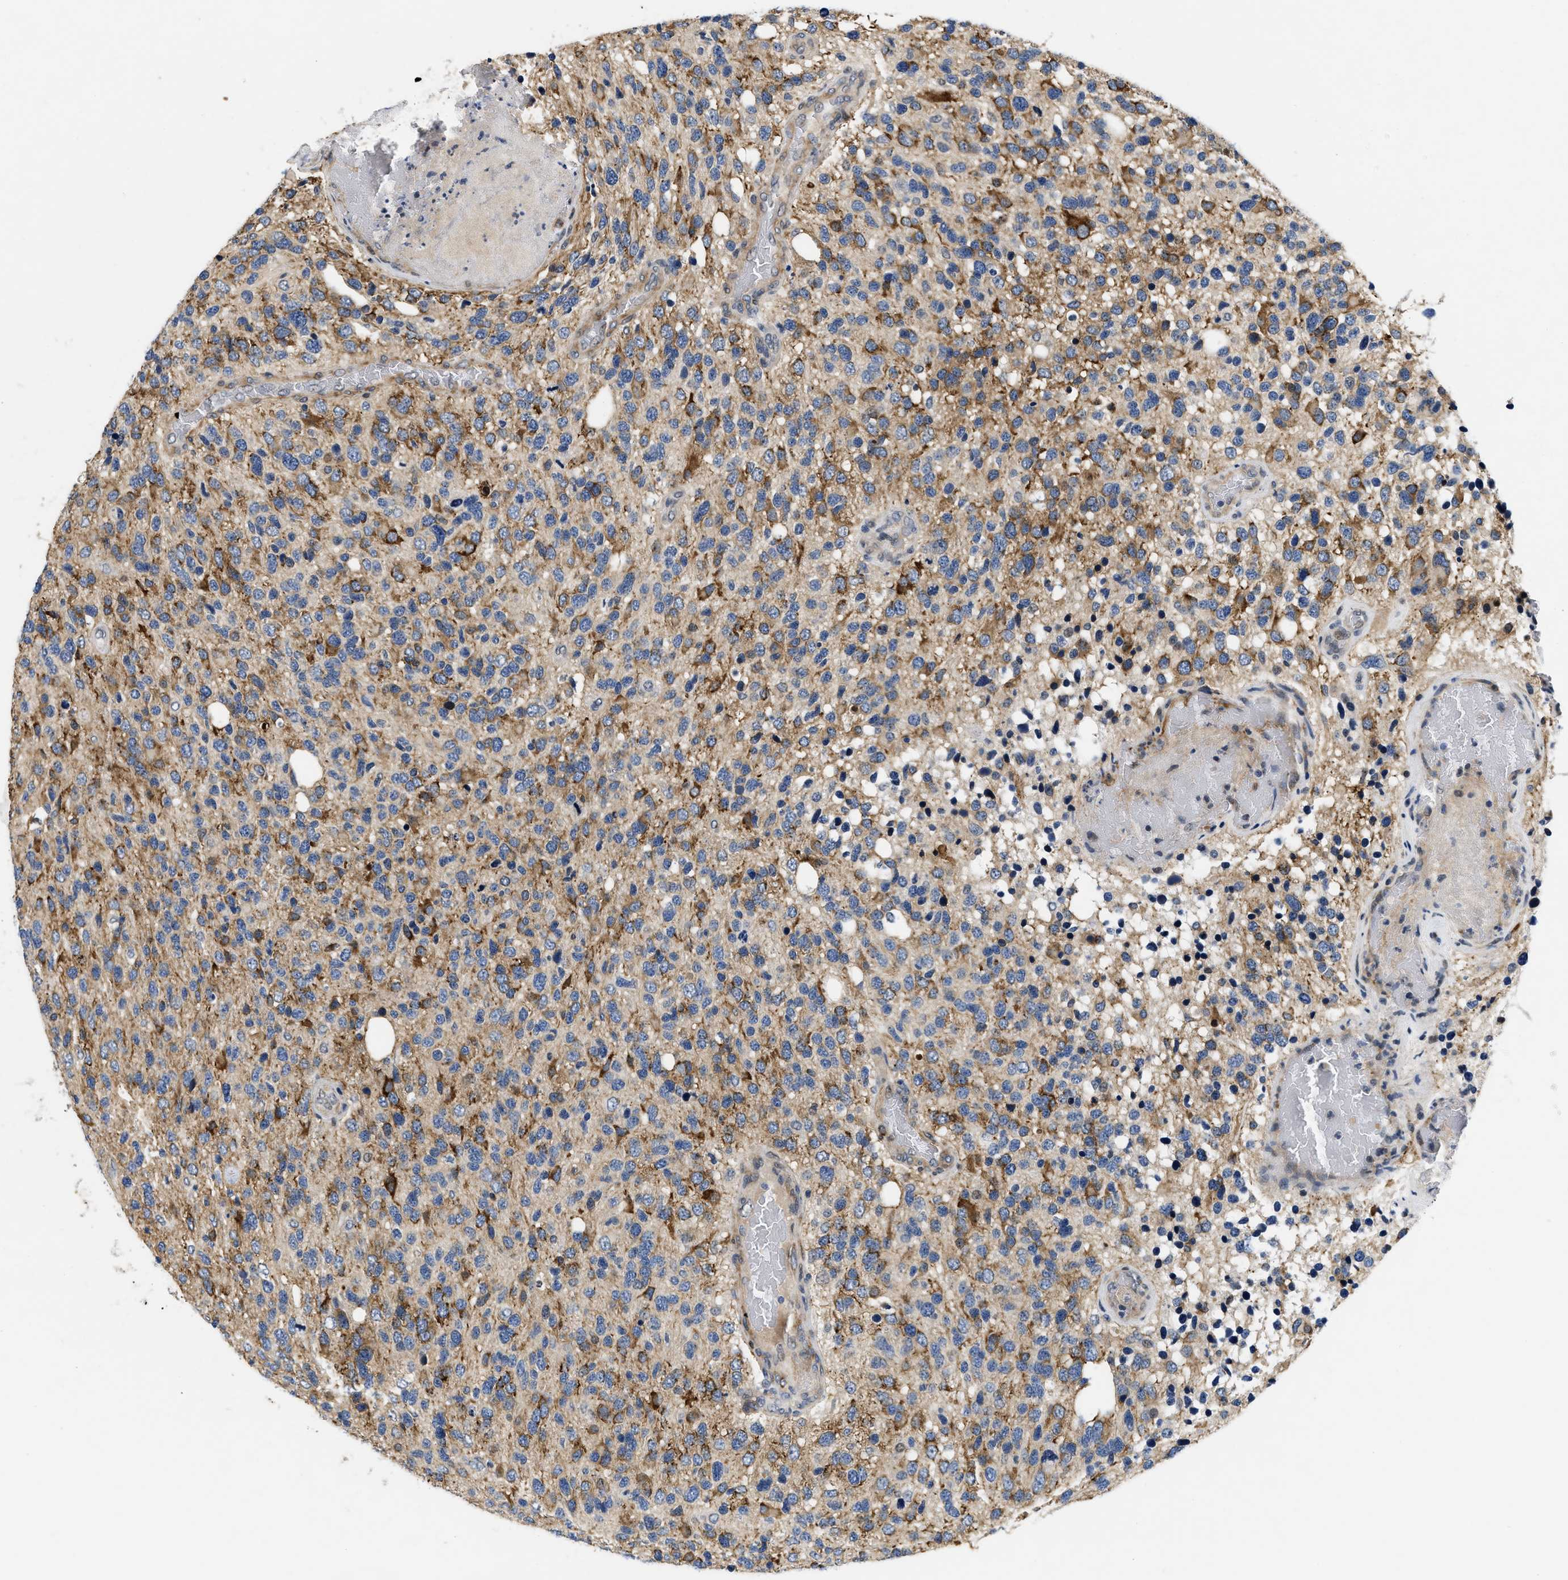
{"staining": {"intensity": "moderate", "quantity": ">75%", "location": "cytoplasmic/membranous"}, "tissue": "glioma", "cell_type": "Tumor cells", "image_type": "cancer", "snomed": [{"axis": "morphology", "description": "Glioma, malignant, High grade"}, {"axis": "topography", "description": "Brain"}], "caption": "IHC (DAB) staining of human glioma shows moderate cytoplasmic/membranous protein positivity in about >75% of tumor cells. Immunohistochemistry stains the protein of interest in brown and the nuclei are stained blue.", "gene": "VIP", "patient": {"sex": "female", "age": 58}}